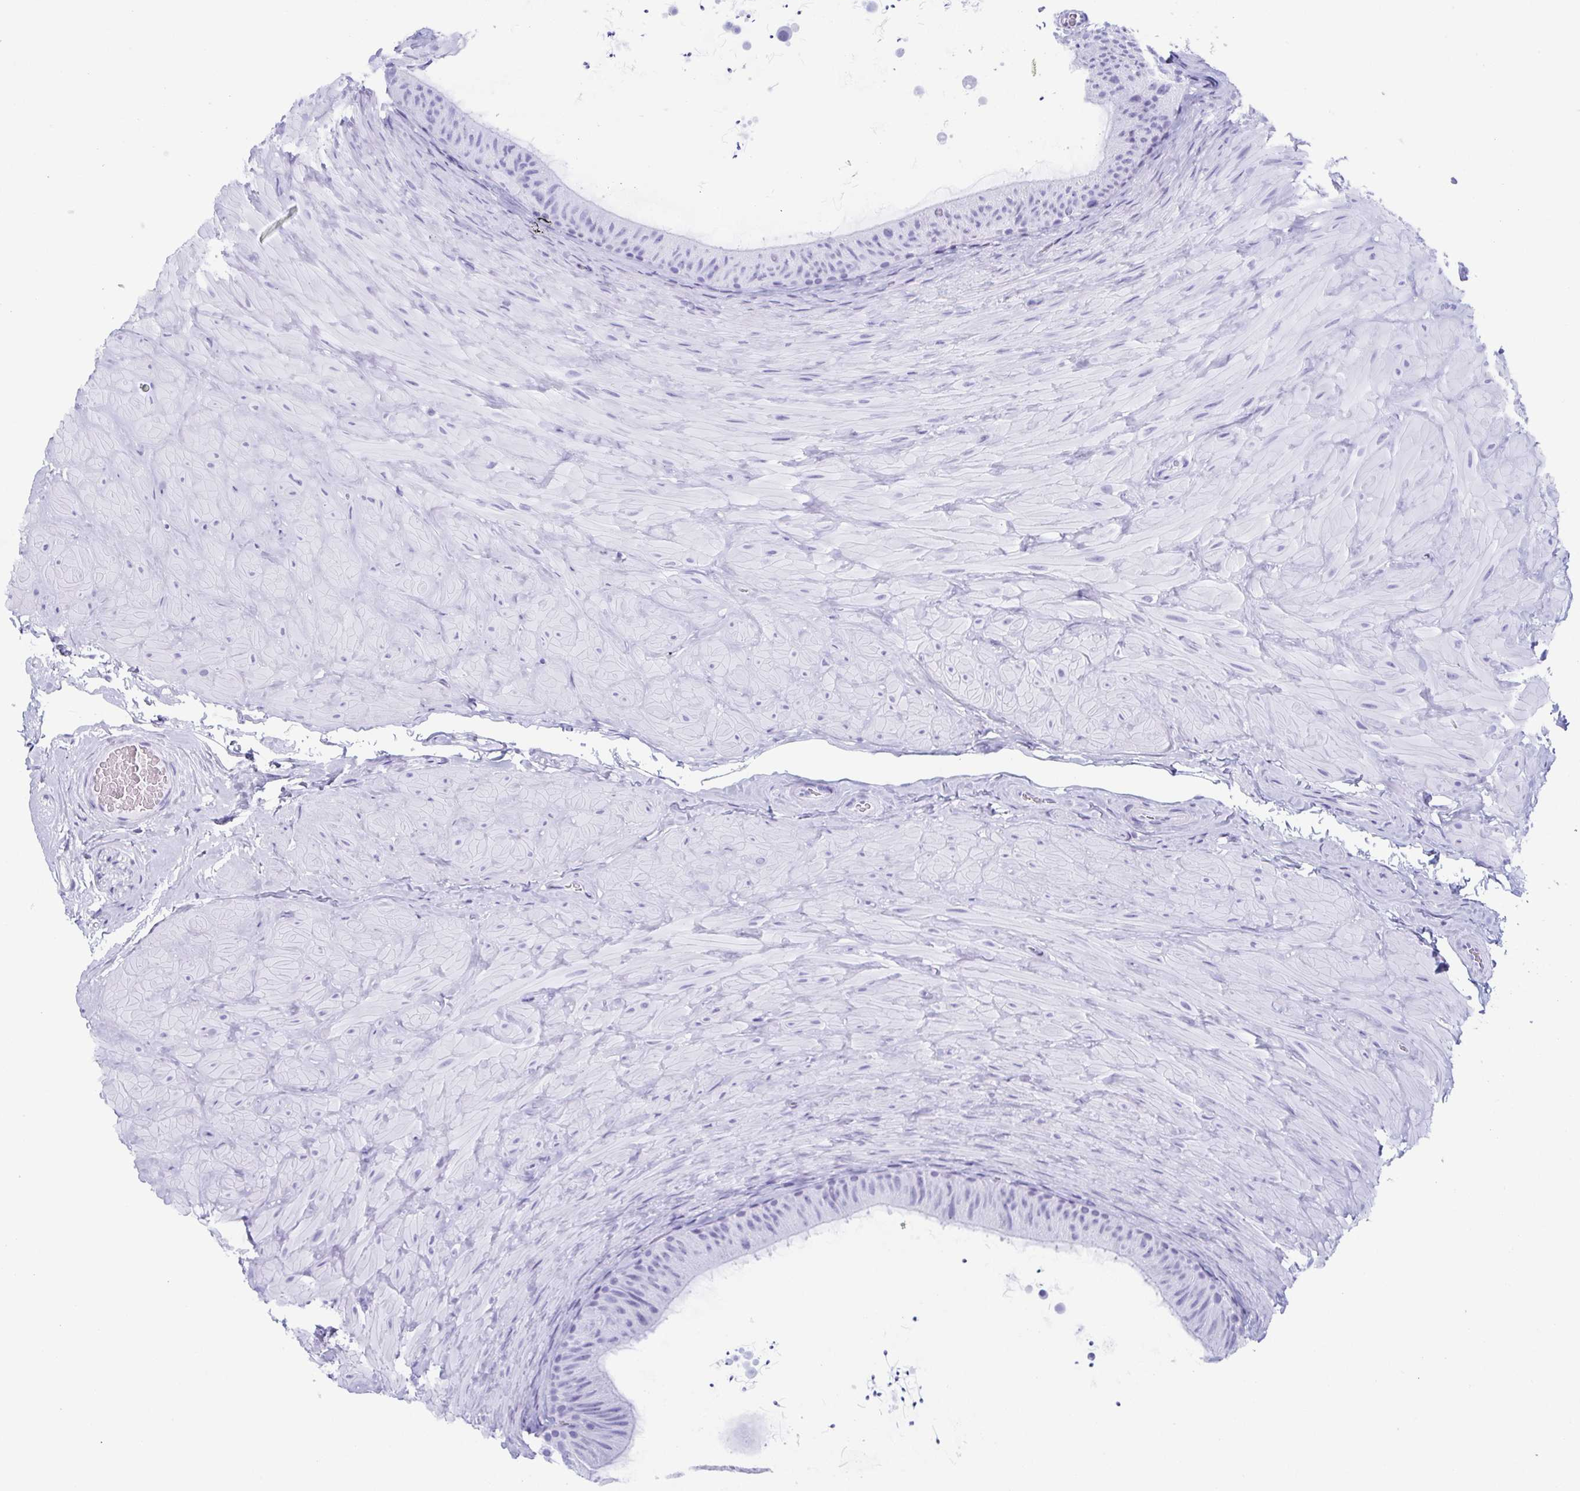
{"staining": {"intensity": "negative", "quantity": "none", "location": "none"}, "tissue": "epididymis", "cell_type": "Glandular cells", "image_type": "normal", "snomed": [{"axis": "morphology", "description": "Normal tissue, NOS"}, {"axis": "topography", "description": "Epididymis, spermatic cord, NOS"}, {"axis": "topography", "description": "Epididymis"}], "caption": "Immunohistochemistry of unremarkable human epididymis demonstrates no positivity in glandular cells.", "gene": "ZFP64", "patient": {"sex": "male", "age": 31}}